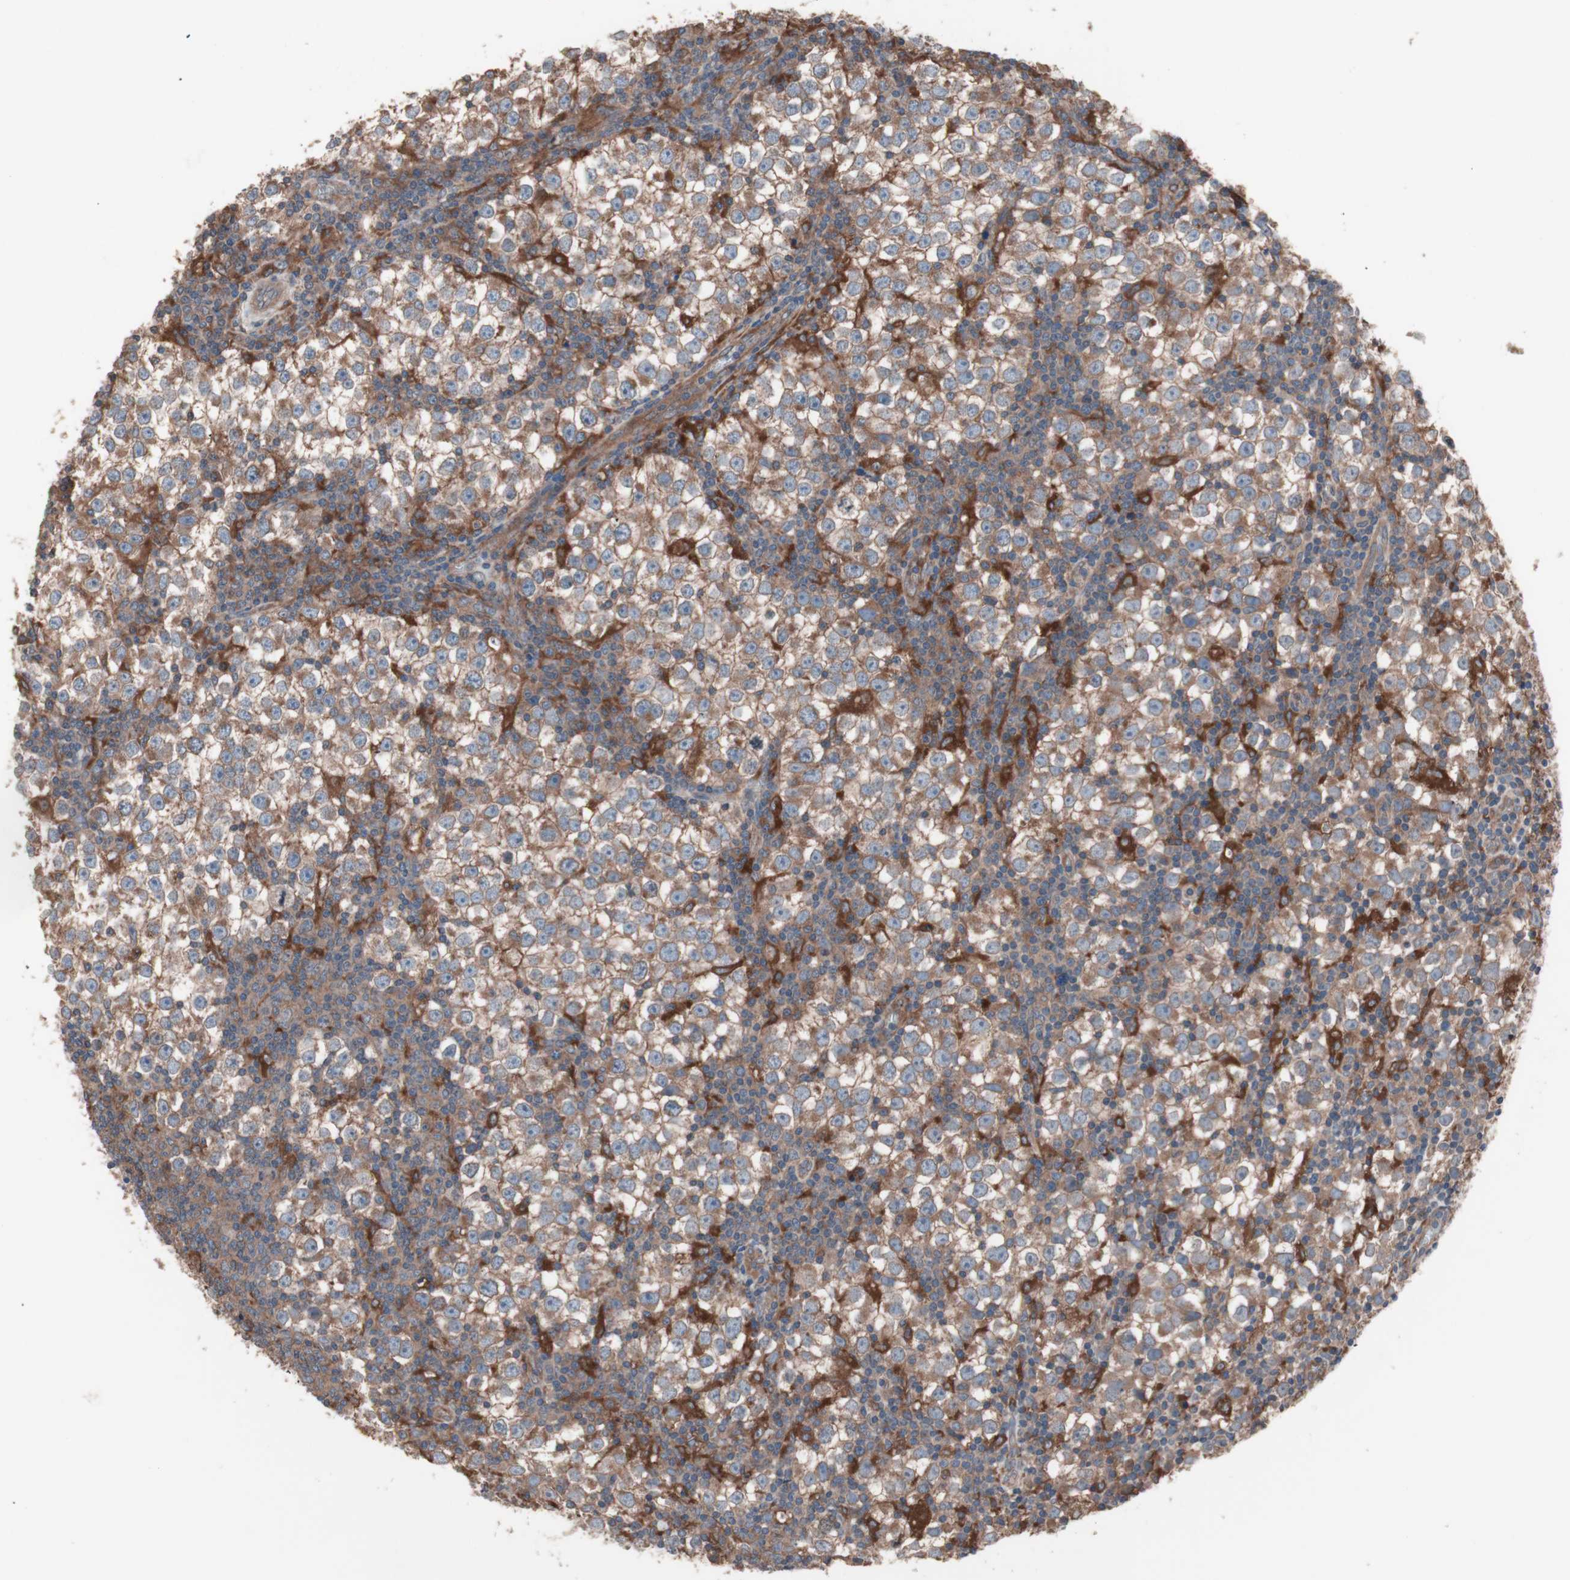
{"staining": {"intensity": "moderate", "quantity": ">75%", "location": "cytoplasmic/membranous"}, "tissue": "testis cancer", "cell_type": "Tumor cells", "image_type": "cancer", "snomed": [{"axis": "morphology", "description": "Seminoma, NOS"}, {"axis": "topography", "description": "Testis"}], "caption": "This micrograph exhibits testis seminoma stained with immunohistochemistry to label a protein in brown. The cytoplasmic/membranous of tumor cells show moderate positivity for the protein. Nuclei are counter-stained blue.", "gene": "ATG7", "patient": {"sex": "male", "age": 65}}